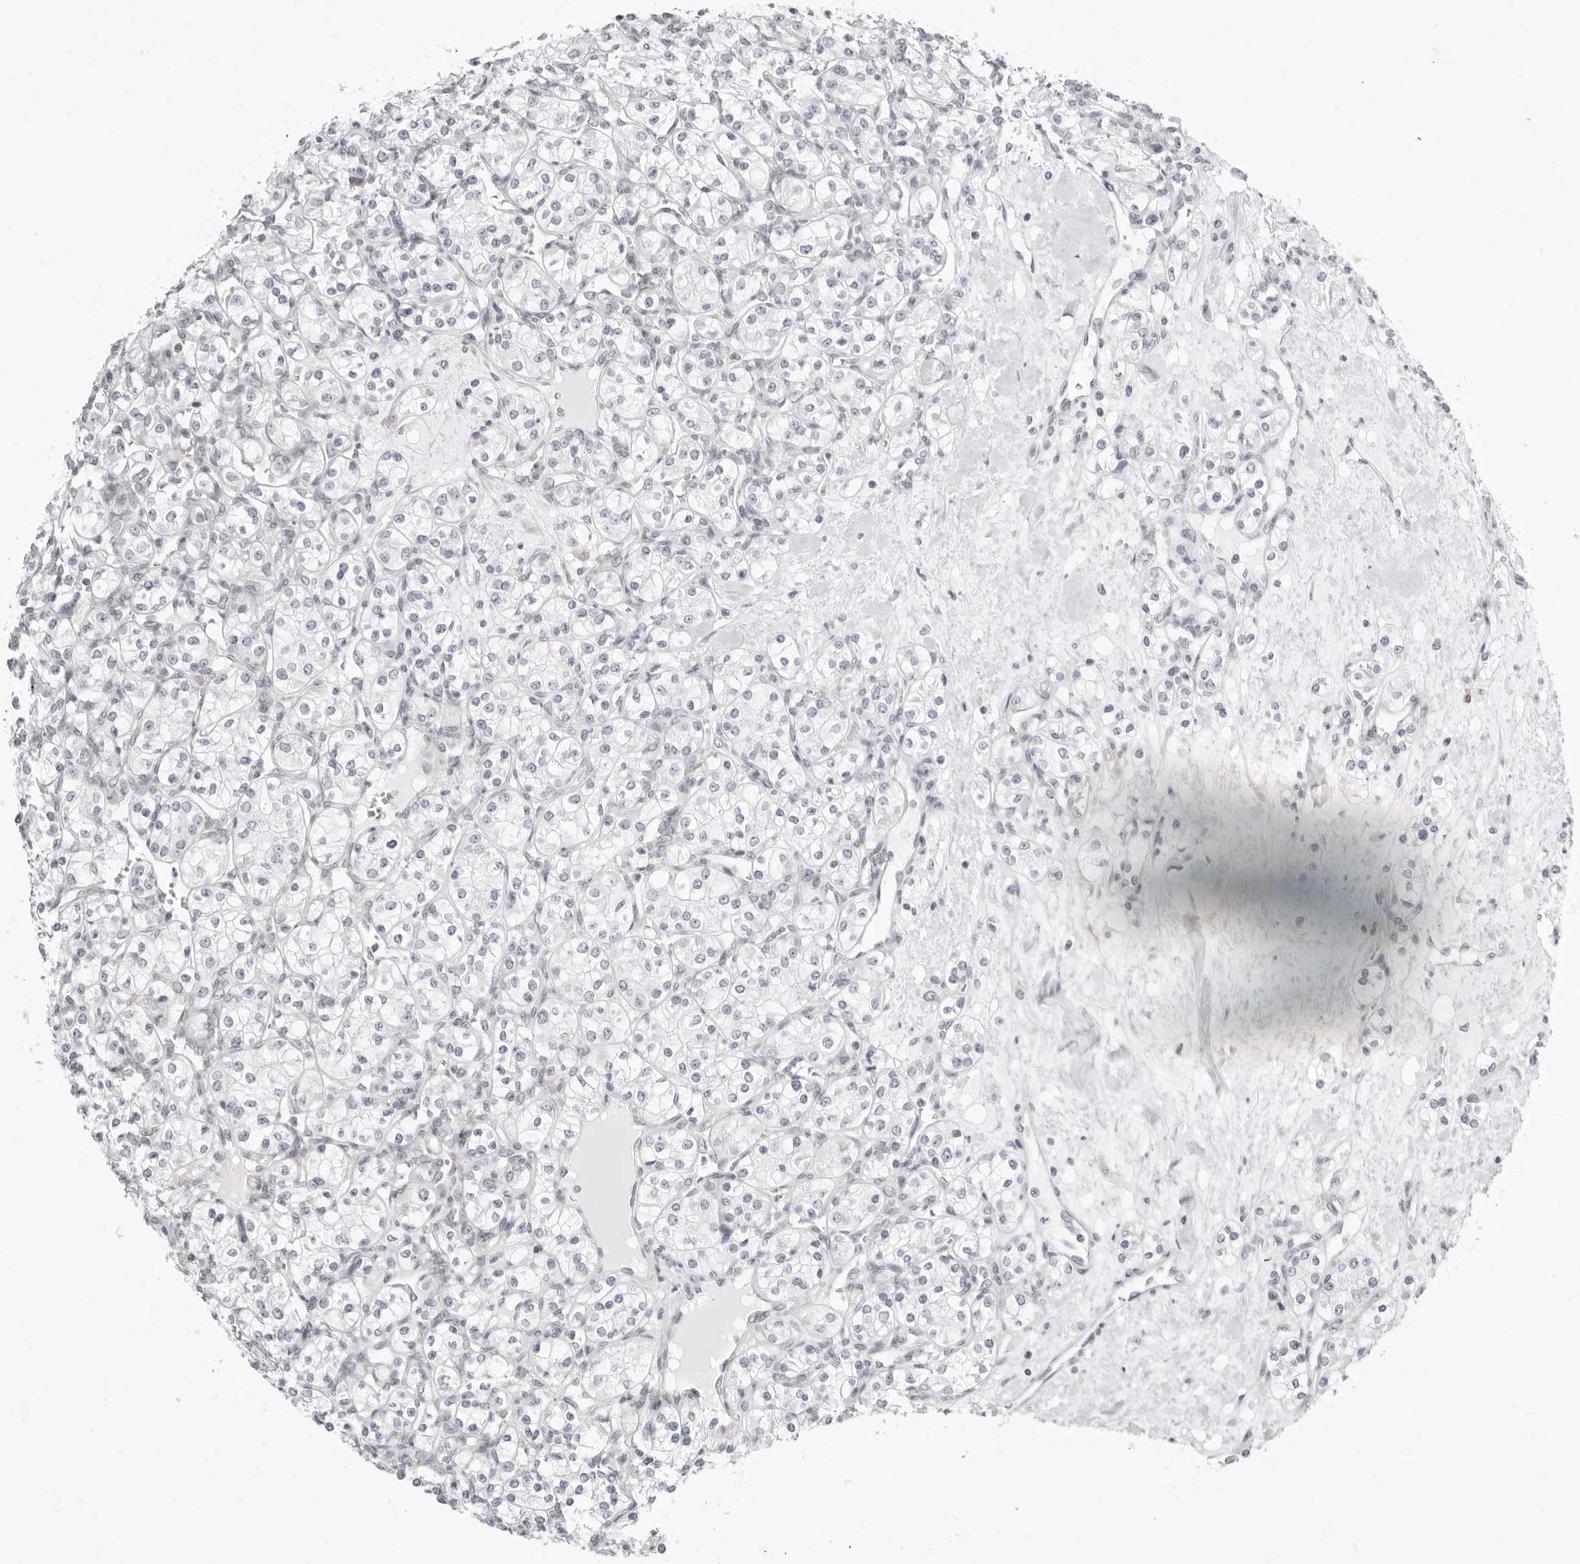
{"staining": {"intensity": "negative", "quantity": "none", "location": "none"}, "tissue": "renal cancer", "cell_type": "Tumor cells", "image_type": "cancer", "snomed": [{"axis": "morphology", "description": "Adenocarcinoma, NOS"}, {"axis": "topography", "description": "Kidney"}], "caption": "This is an immunohistochemistry photomicrograph of human renal adenocarcinoma. There is no positivity in tumor cells.", "gene": "PPP2R5C", "patient": {"sex": "male", "age": 77}}